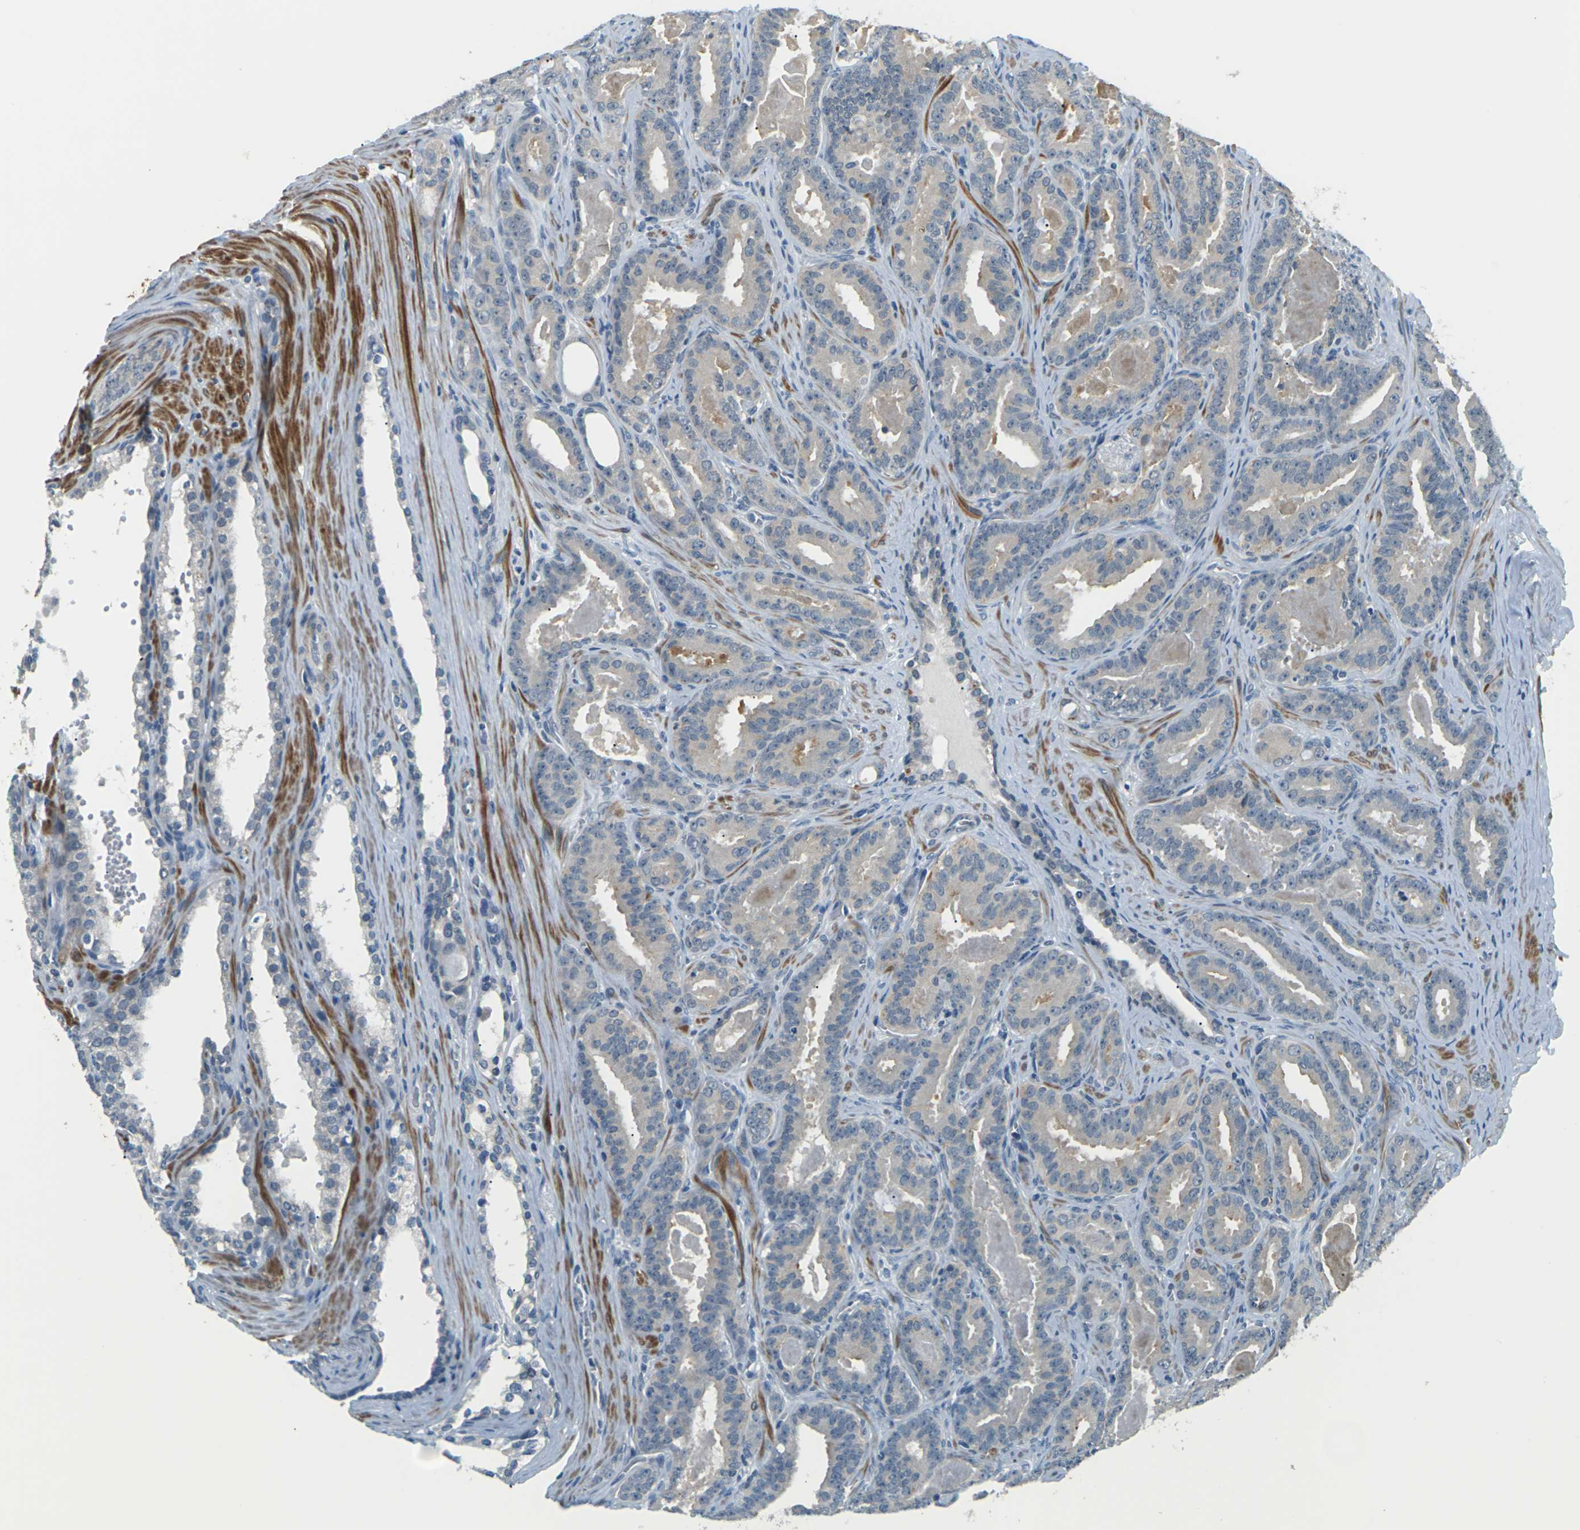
{"staining": {"intensity": "negative", "quantity": "none", "location": "none"}, "tissue": "prostate cancer", "cell_type": "Tumor cells", "image_type": "cancer", "snomed": [{"axis": "morphology", "description": "Adenocarcinoma, High grade"}, {"axis": "topography", "description": "Prostate"}], "caption": "The micrograph displays no staining of tumor cells in prostate cancer (adenocarcinoma (high-grade)).", "gene": "SLC13A3", "patient": {"sex": "male", "age": 60}}